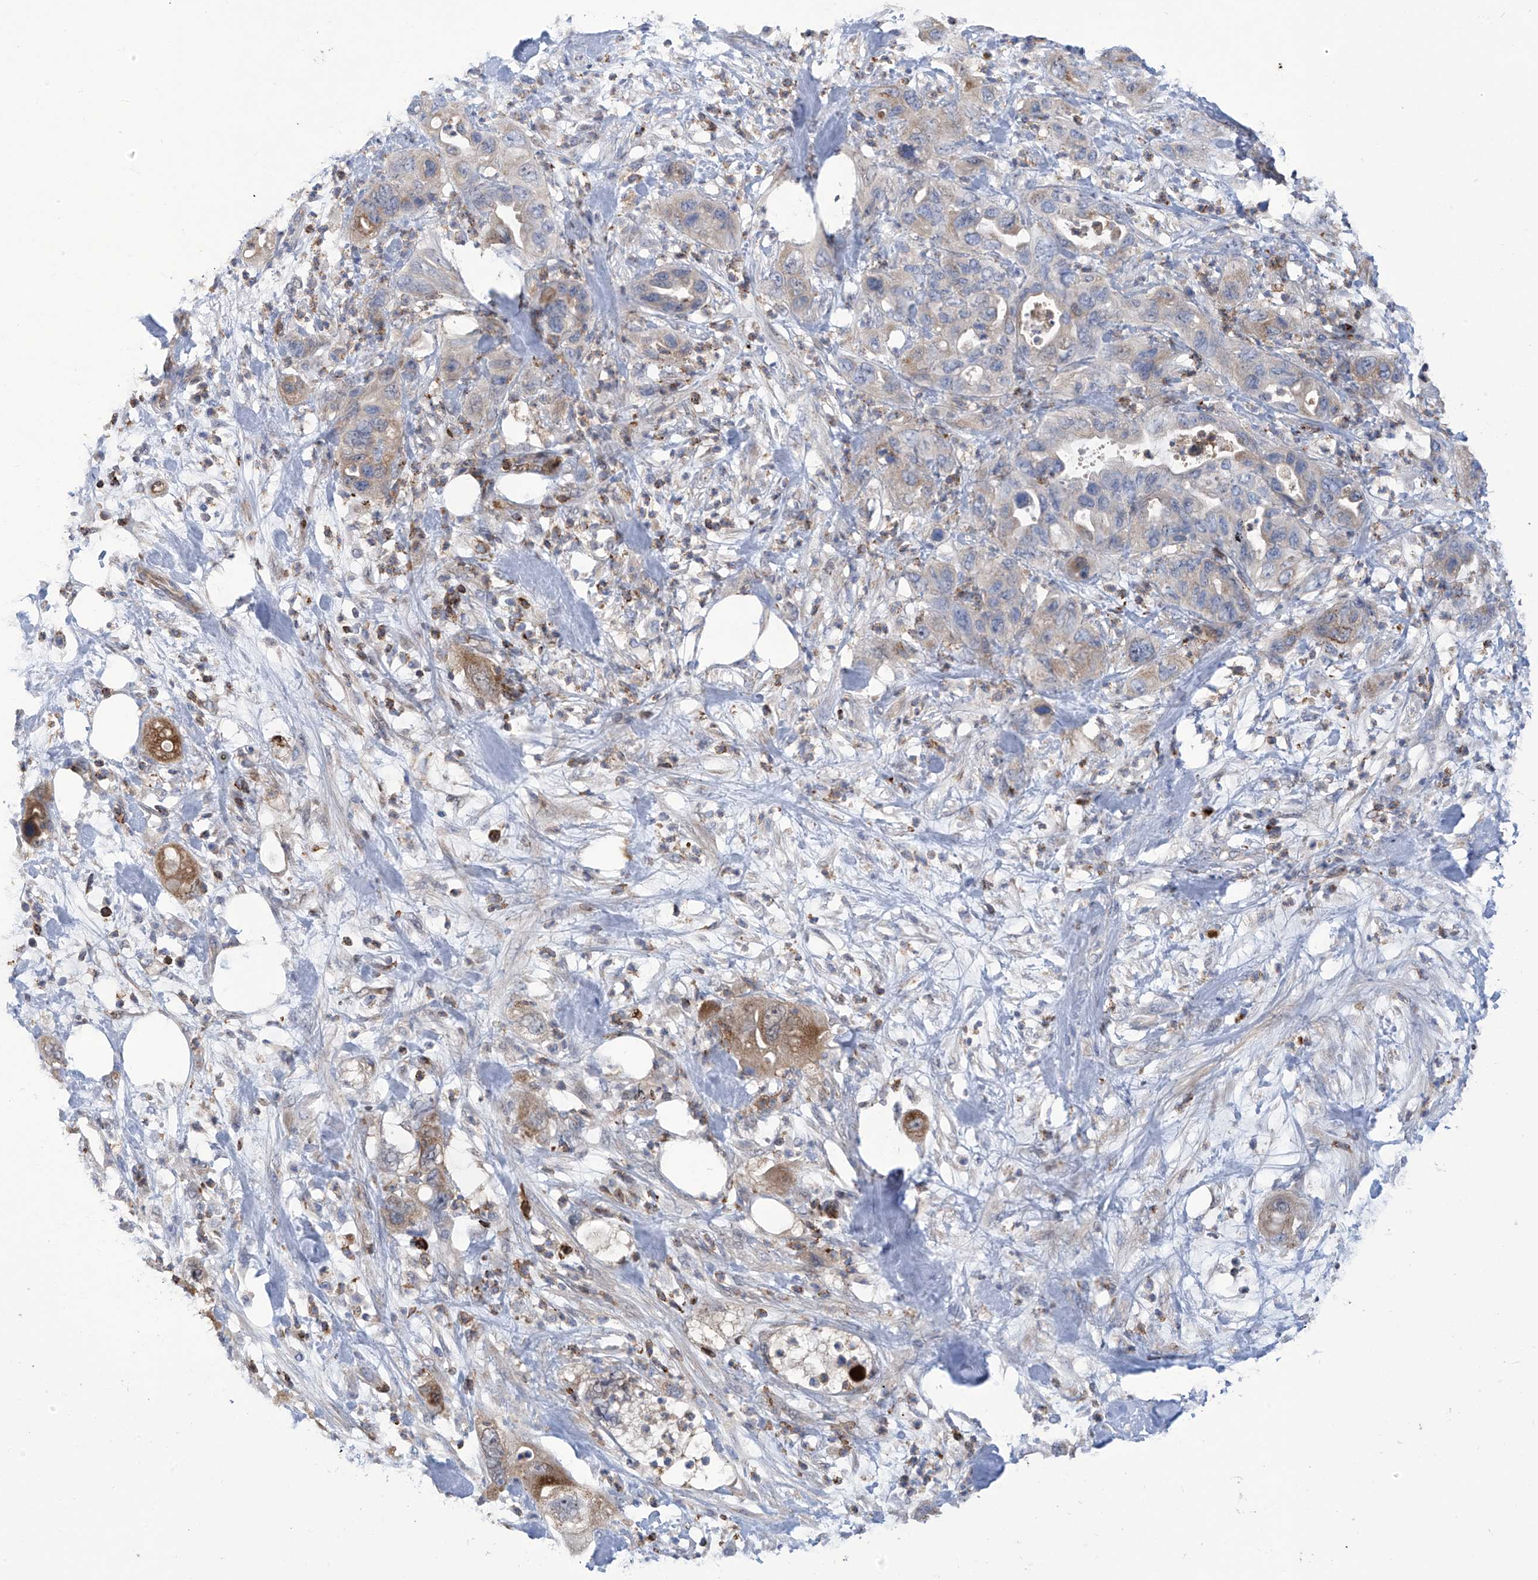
{"staining": {"intensity": "weak", "quantity": "25%-75%", "location": "cytoplasmic/membranous"}, "tissue": "pancreatic cancer", "cell_type": "Tumor cells", "image_type": "cancer", "snomed": [{"axis": "morphology", "description": "Adenocarcinoma, NOS"}, {"axis": "topography", "description": "Pancreas"}], "caption": "Brown immunohistochemical staining in pancreatic adenocarcinoma reveals weak cytoplasmic/membranous positivity in approximately 25%-75% of tumor cells.", "gene": "IBA57", "patient": {"sex": "female", "age": 71}}